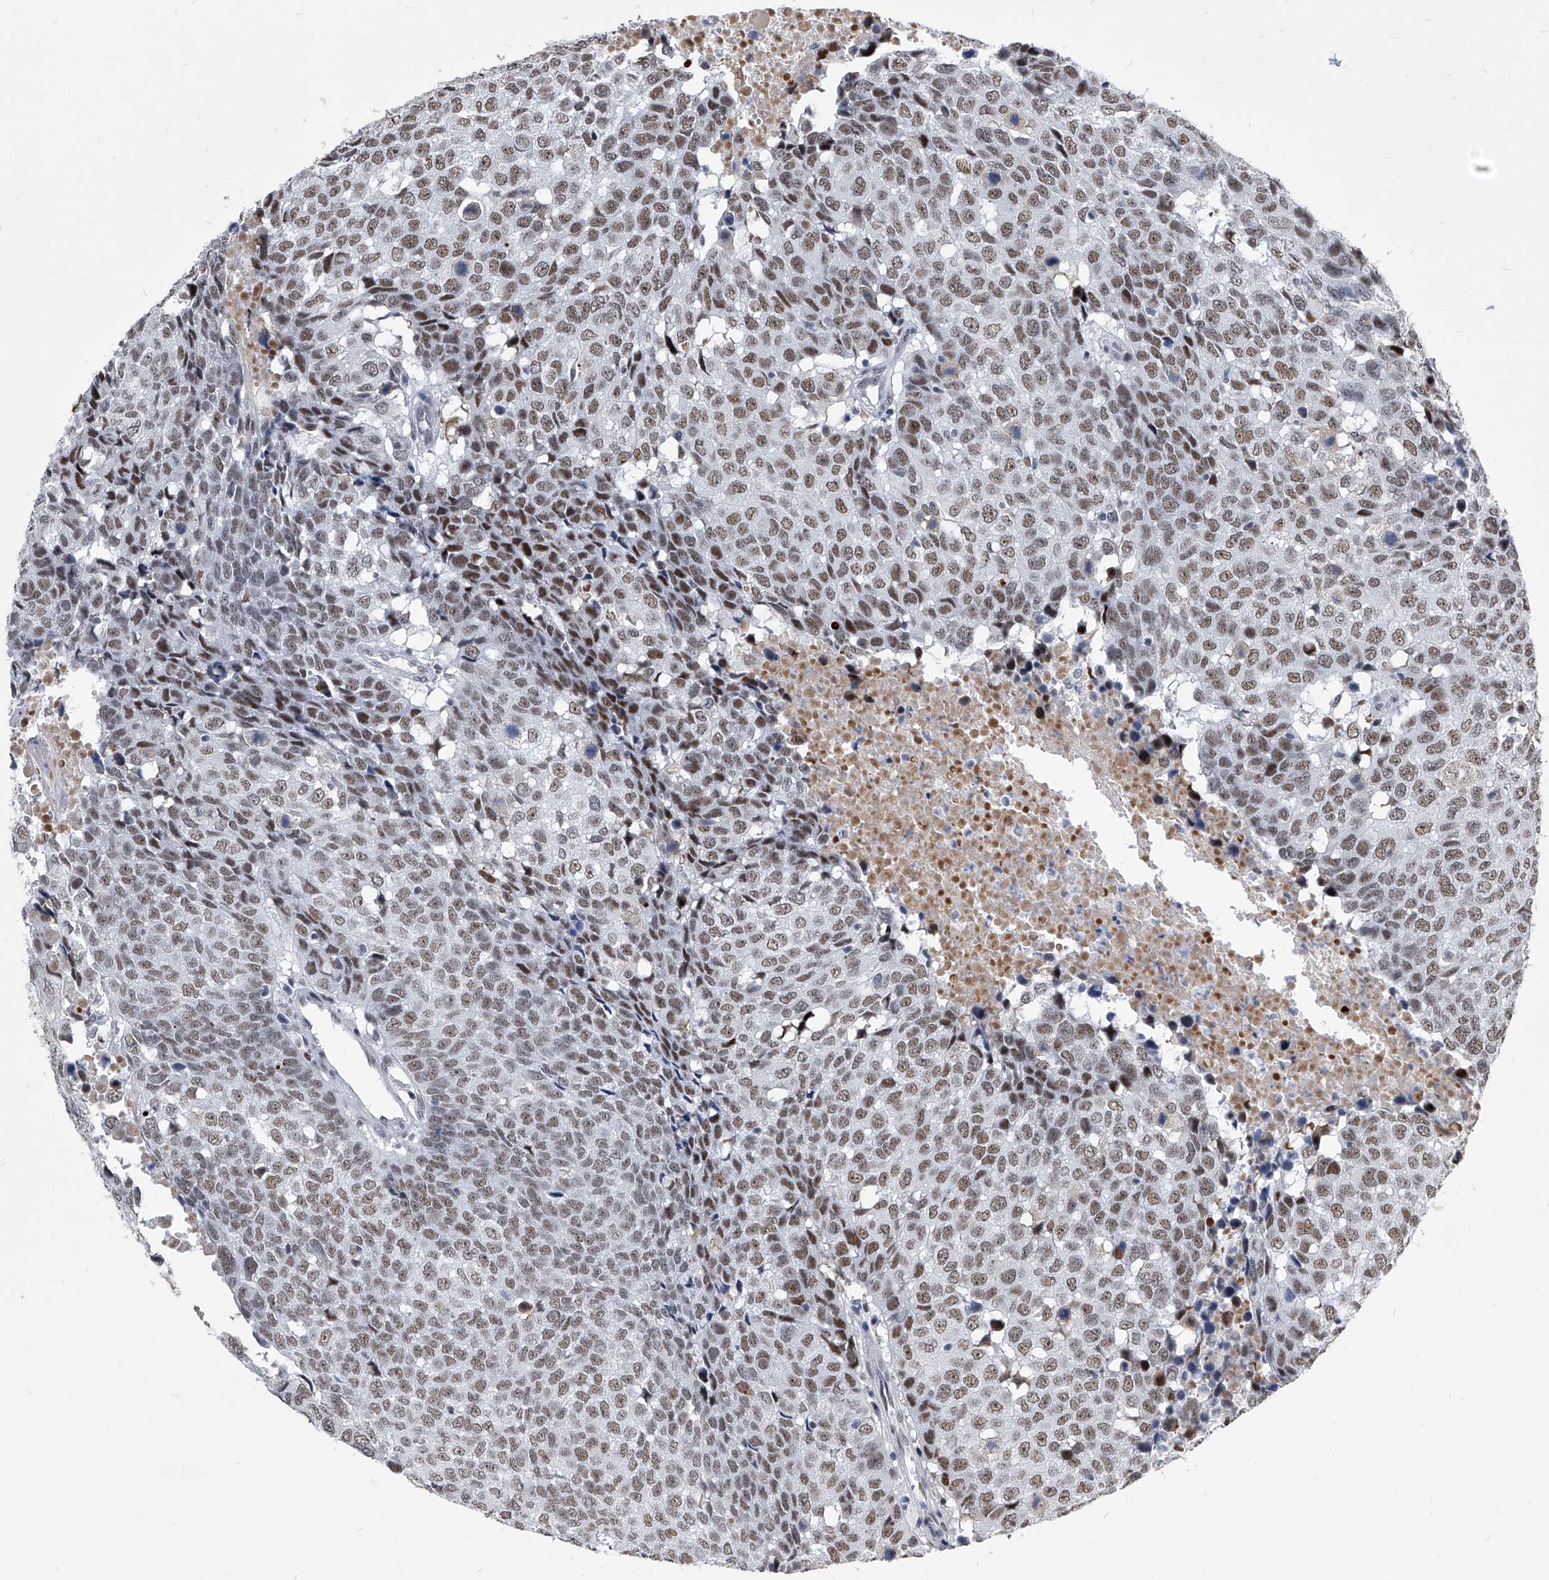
{"staining": {"intensity": "moderate", "quantity": ">75%", "location": "nuclear"}, "tissue": "head and neck cancer", "cell_type": "Tumor cells", "image_type": "cancer", "snomed": [{"axis": "morphology", "description": "Squamous cell carcinoma, NOS"}, {"axis": "topography", "description": "Head-Neck"}], "caption": "Head and neck cancer tissue exhibits moderate nuclear staining in about >75% of tumor cells", "gene": "CMTR1", "patient": {"sex": "male", "age": 66}}